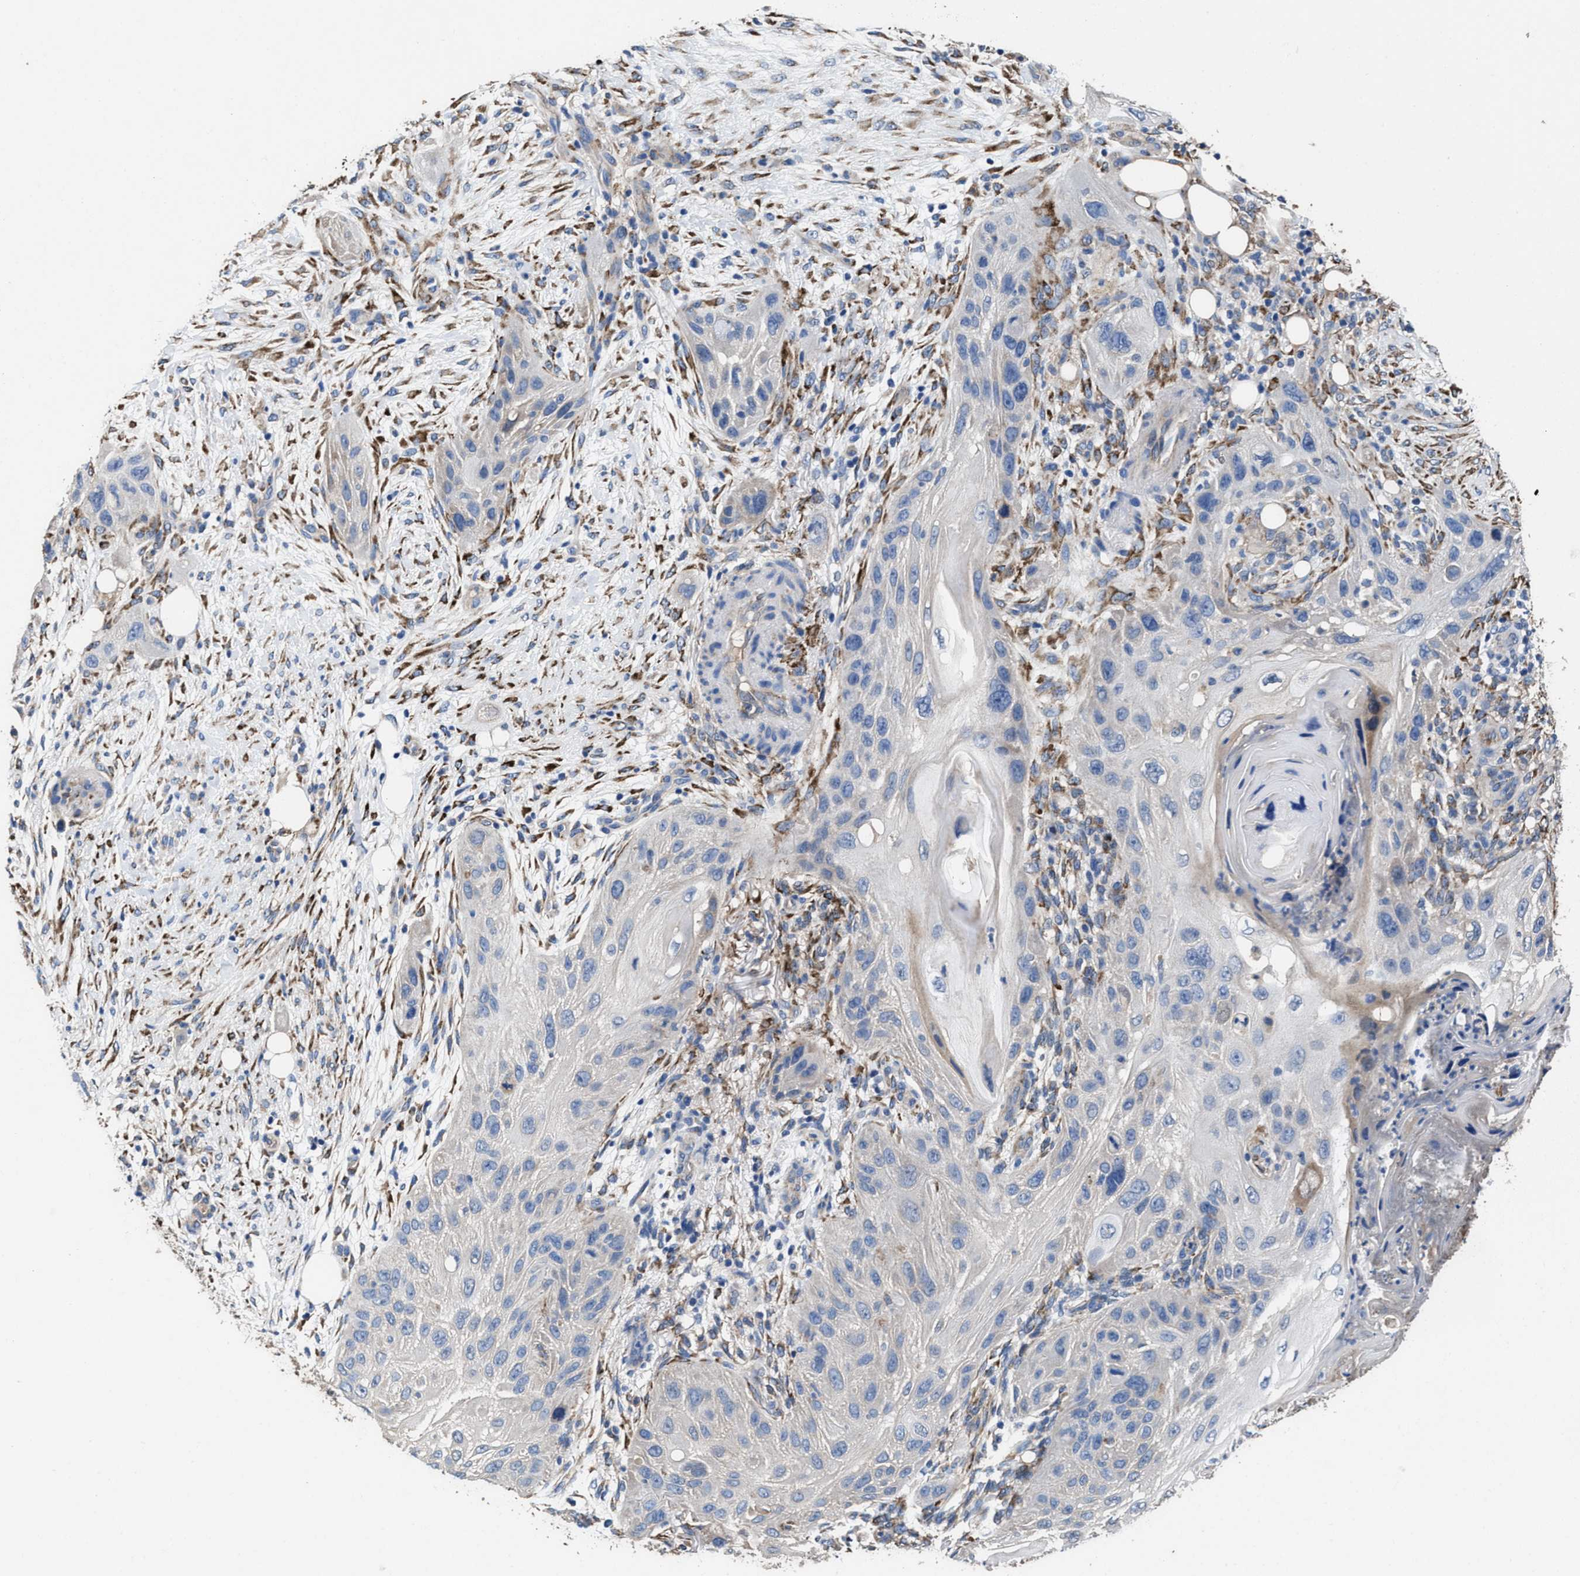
{"staining": {"intensity": "negative", "quantity": "none", "location": "none"}, "tissue": "skin cancer", "cell_type": "Tumor cells", "image_type": "cancer", "snomed": [{"axis": "morphology", "description": "Squamous cell carcinoma, NOS"}, {"axis": "topography", "description": "Skin"}], "caption": "Immunohistochemistry (IHC) photomicrograph of neoplastic tissue: squamous cell carcinoma (skin) stained with DAB (3,3'-diaminobenzidine) exhibits no significant protein positivity in tumor cells.", "gene": "IDNK", "patient": {"sex": "female", "age": 77}}